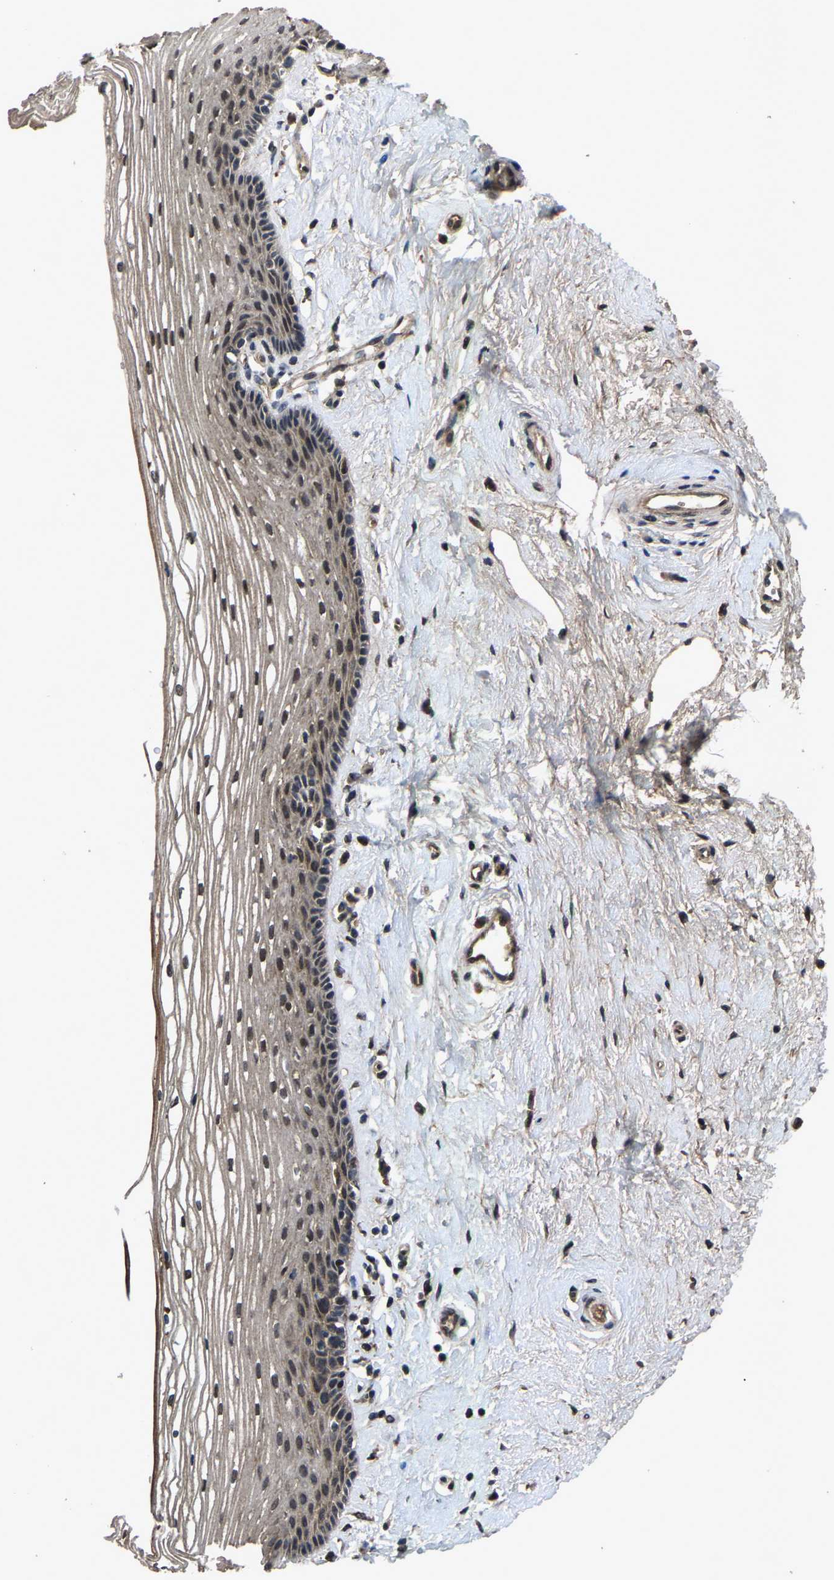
{"staining": {"intensity": "moderate", "quantity": "<25%", "location": "nuclear"}, "tissue": "vagina", "cell_type": "Squamous epithelial cells", "image_type": "normal", "snomed": [{"axis": "morphology", "description": "Normal tissue, NOS"}, {"axis": "topography", "description": "Vagina"}], "caption": "Immunohistochemical staining of benign vagina exhibits <25% levels of moderate nuclear protein positivity in approximately <25% of squamous epithelial cells.", "gene": "HUWE1", "patient": {"sex": "female", "age": 46}}